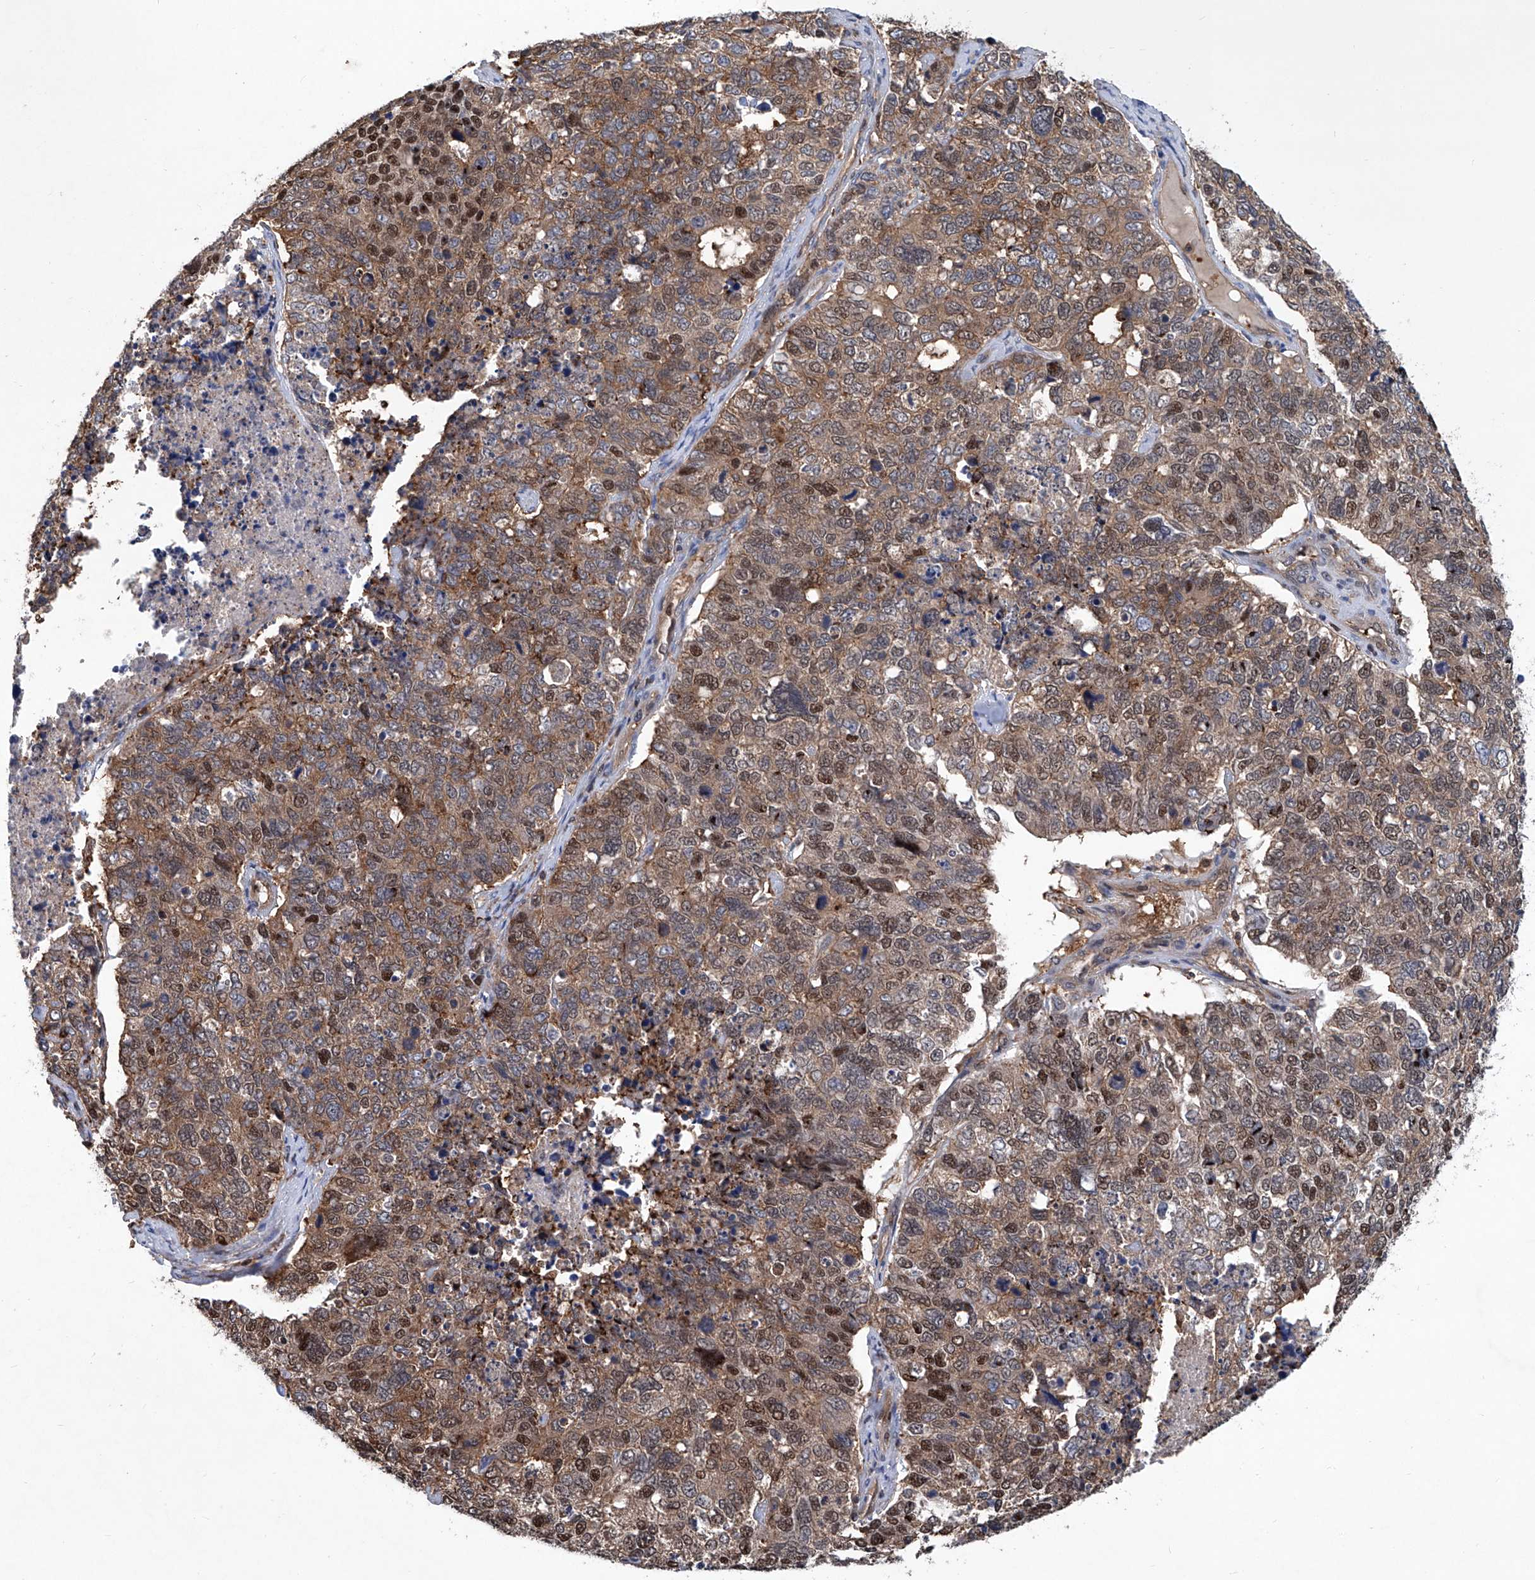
{"staining": {"intensity": "moderate", "quantity": ">75%", "location": "cytoplasmic/membranous,nuclear"}, "tissue": "cervical cancer", "cell_type": "Tumor cells", "image_type": "cancer", "snomed": [{"axis": "morphology", "description": "Squamous cell carcinoma, NOS"}, {"axis": "topography", "description": "Cervix"}], "caption": "Human cervical cancer stained with a protein marker exhibits moderate staining in tumor cells.", "gene": "NT5C3A", "patient": {"sex": "female", "age": 63}}